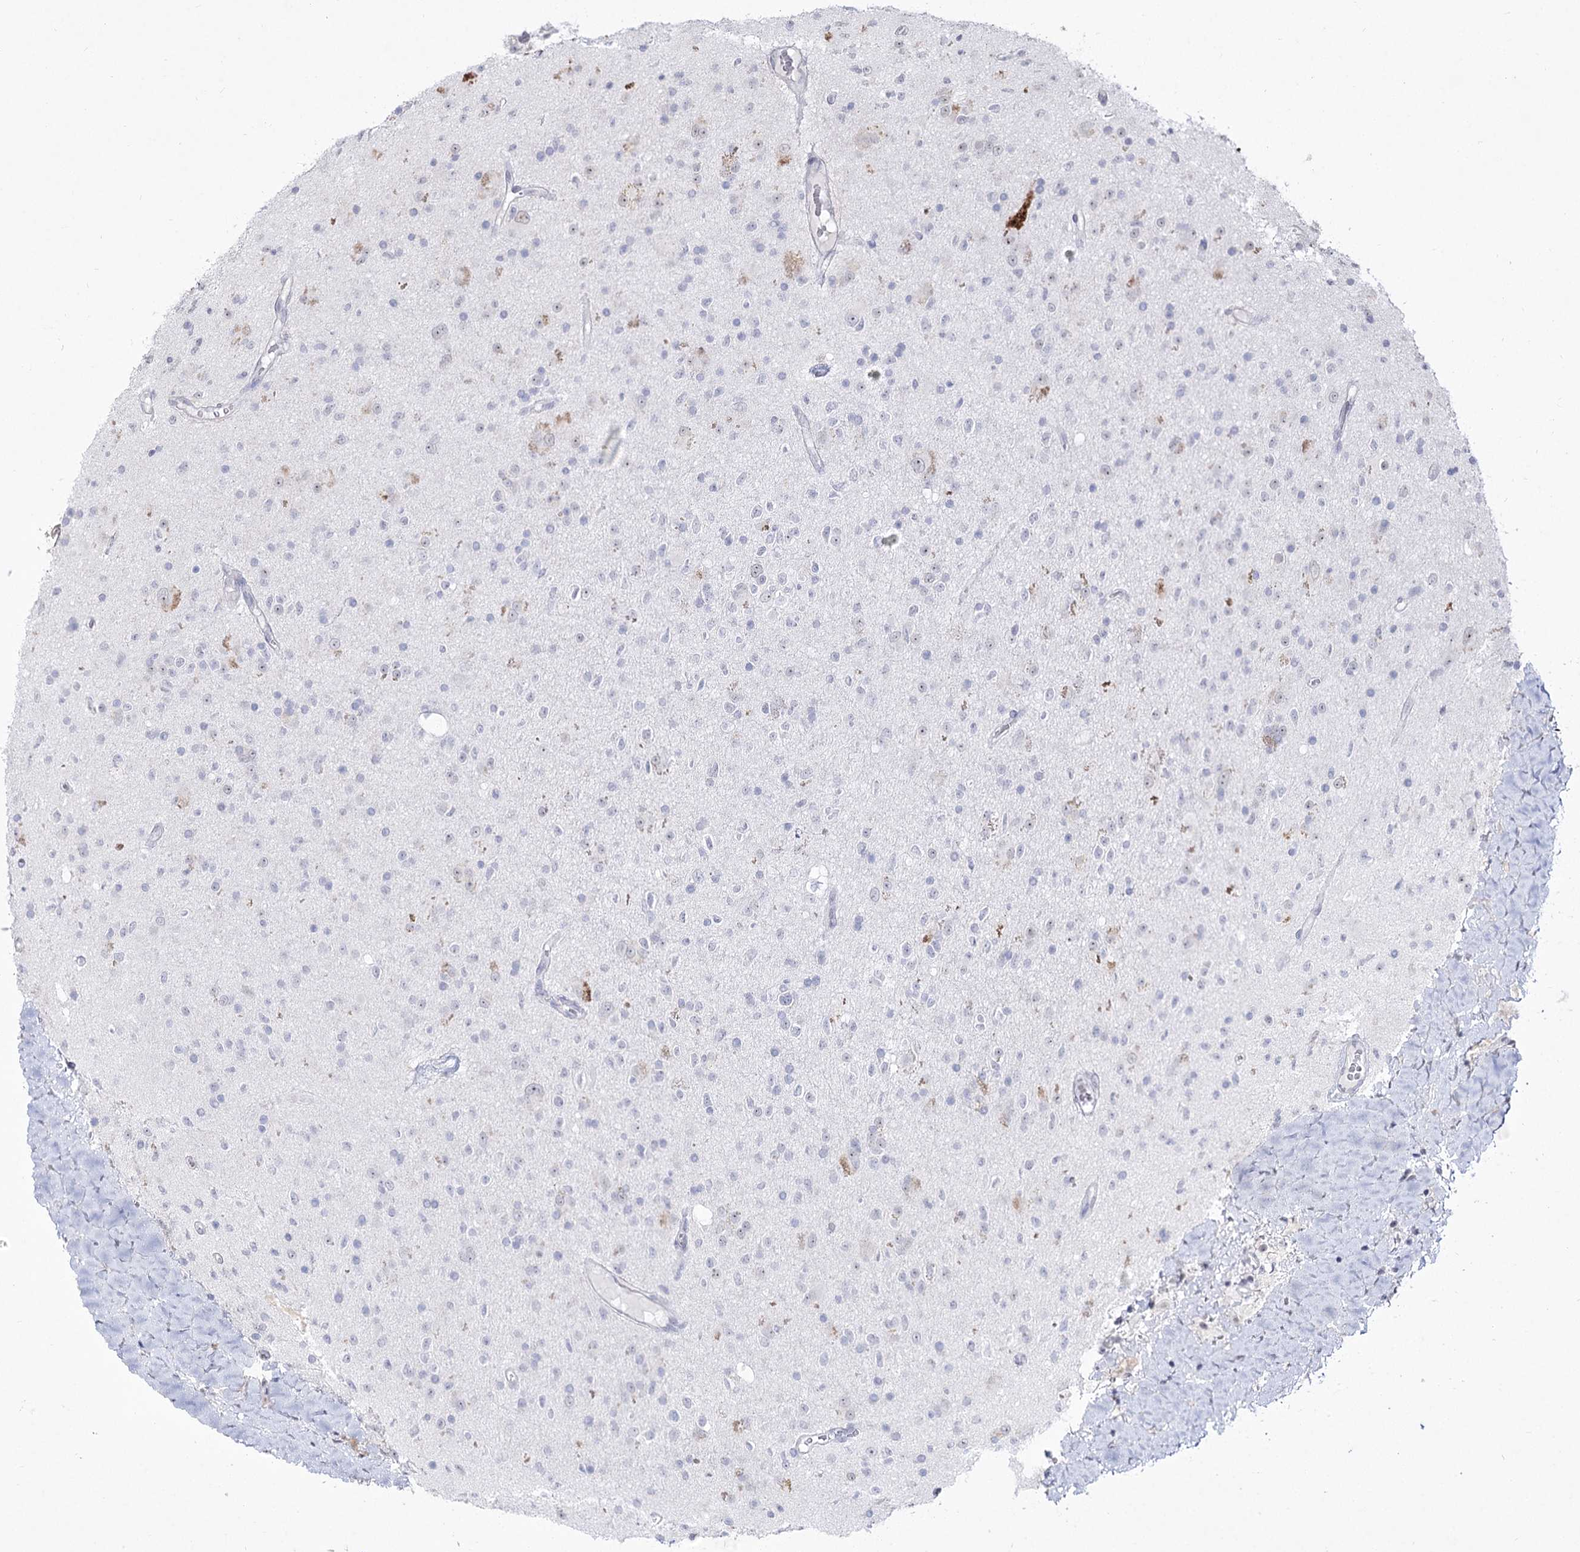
{"staining": {"intensity": "negative", "quantity": "none", "location": "none"}, "tissue": "glioma", "cell_type": "Tumor cells", "image_type": "cancer", "snomed": [{"axis": "morphology", "description": "Glioma, malignant, High grade"}, {"axis": "topography", "description": "Brain"}], "caption": "High power microscopy histopathology image of an immunohistochemistry micrograph of malignant high-grade glioma, revealing no significant expression in tumor cells.", "gene": "DDX50", "patient": {"sex": "male", "age": 34}}